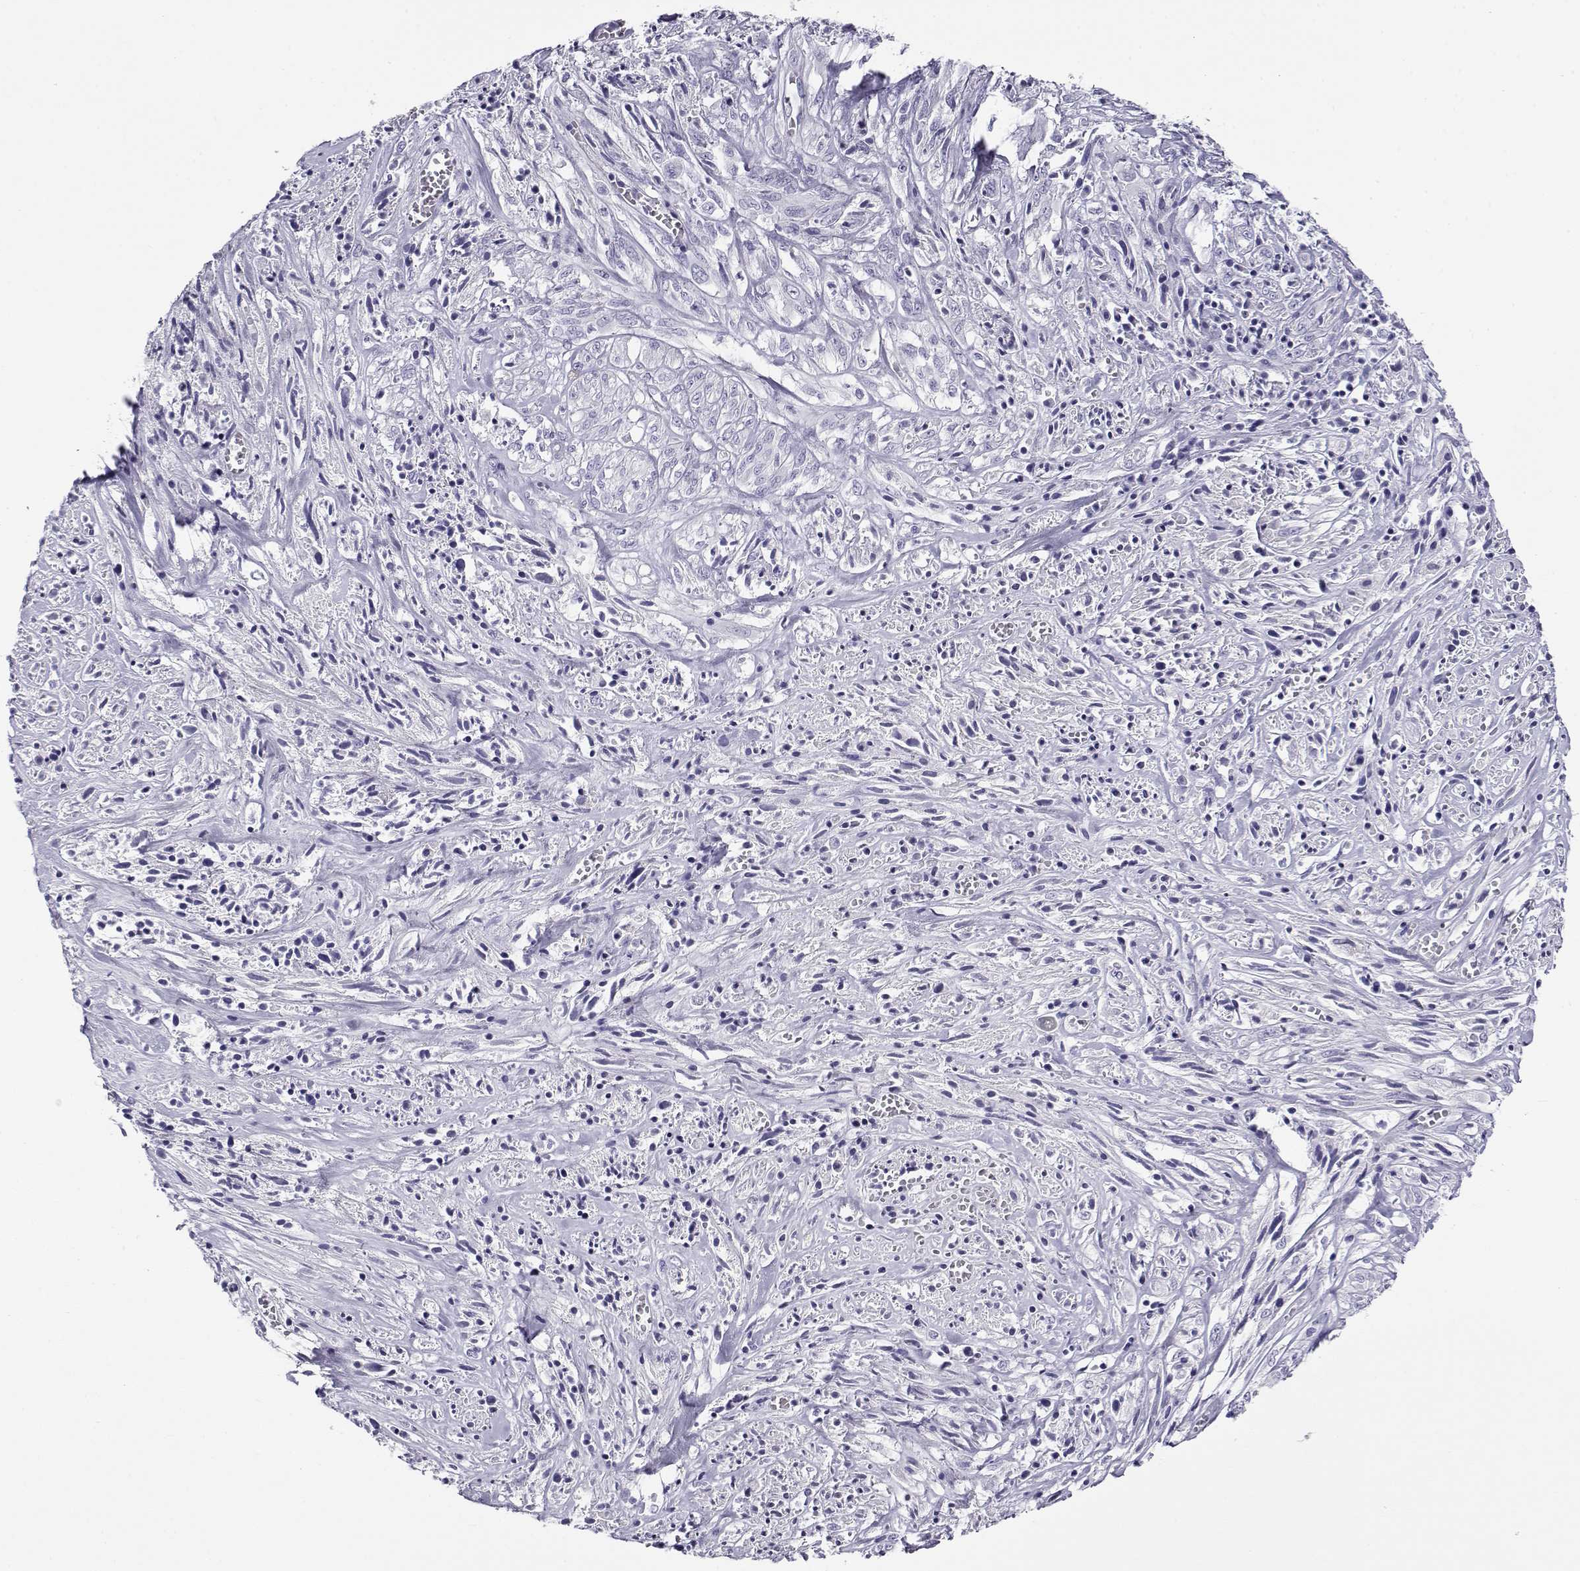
{"staining": {"intensity": "negative", "quantity": "none", "location": "none"}, "tissue": "melanoma", "cell_type": "Tumor cells", "image_type": "cancer", "snomed": [{"axis": "morphology", "description": "Malignant melanoma, NOS"}, {"axis": "topography", "description": "Skin"}], "caption": "The micrograph displays no staining of tumor cells in malignant melanoma.", "gene": "CABS1", "patient": {"sex": "female", "age": 91}}